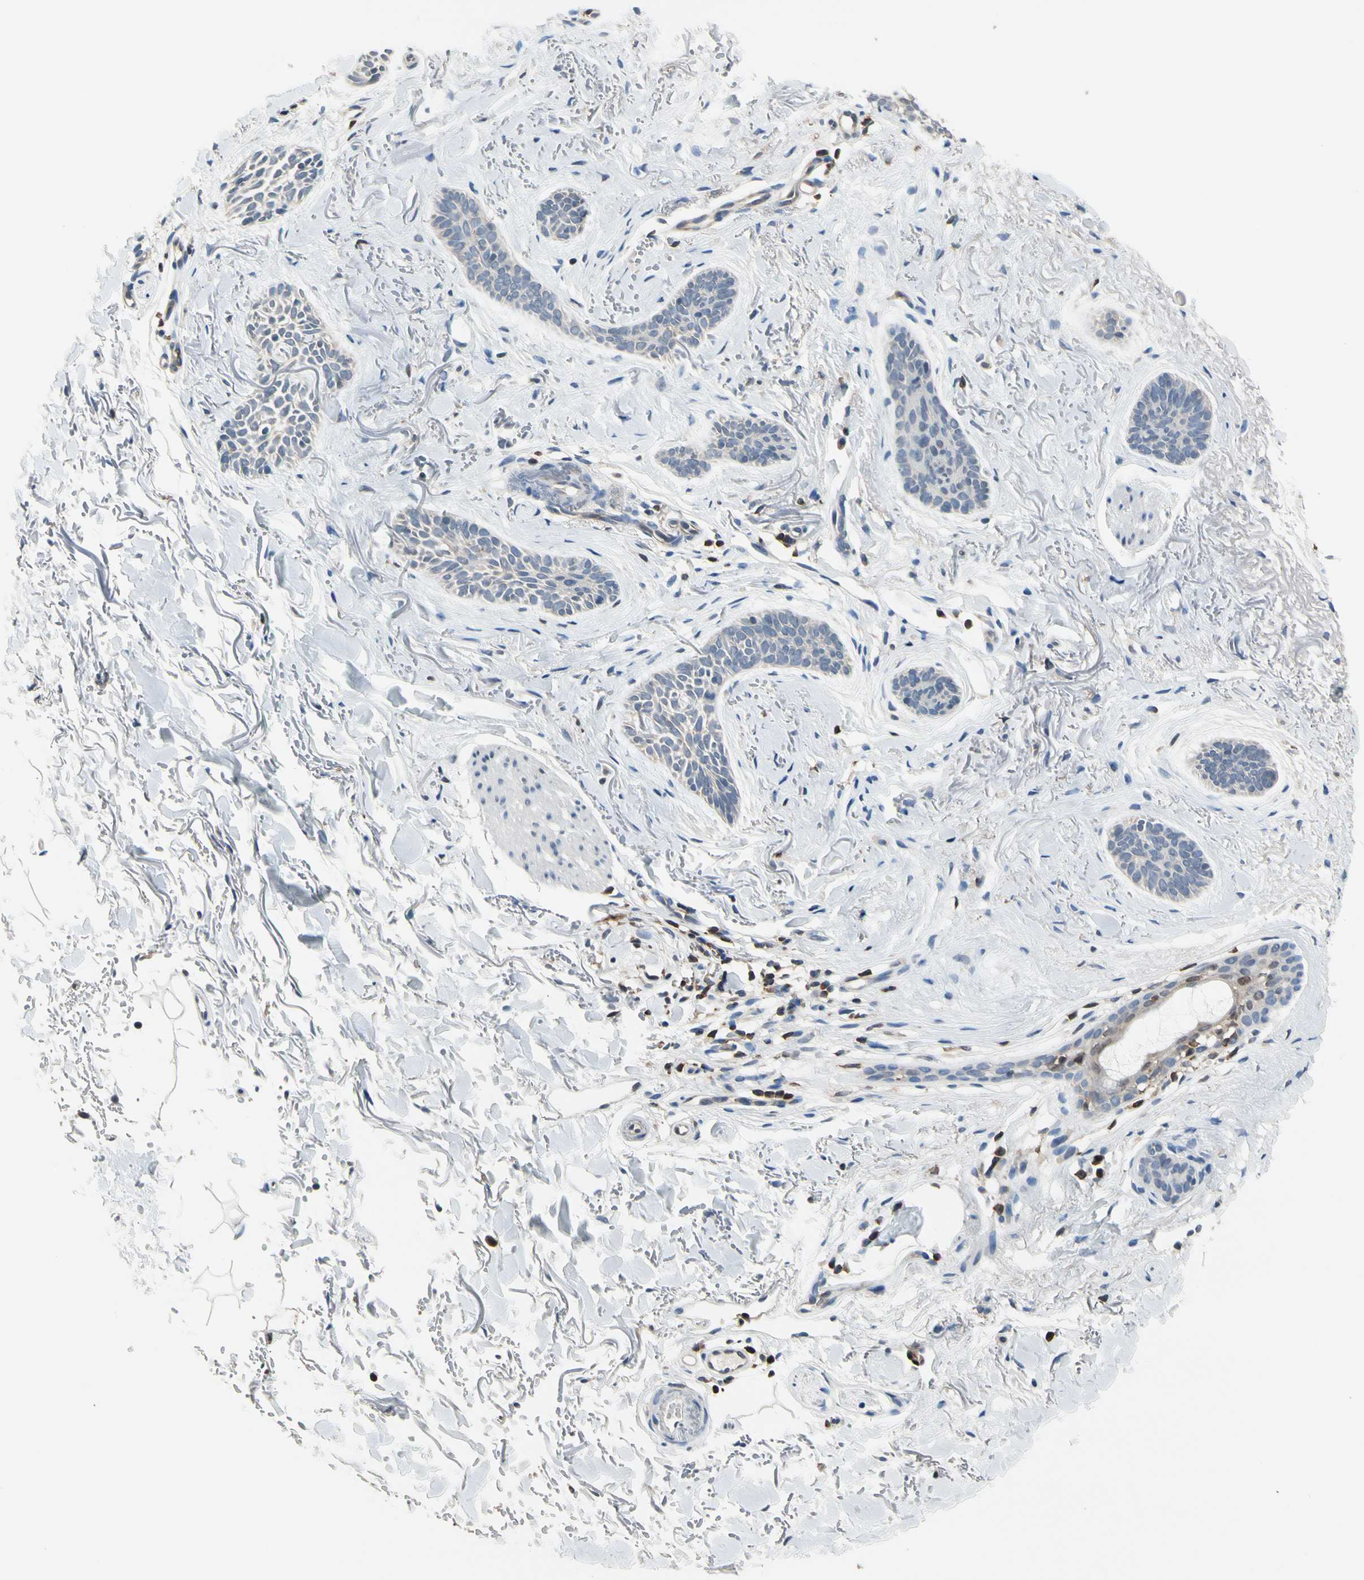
{"staining": {"intensity": "negative", "quantity": "none", "location": "none"}, "tissue": "skin cancer", "cell_type": "Tumor cells", "image_type": "cancer", "snomed": [{"axis": "morphology", "description": "Basal cell carcinoma"}, {"axis": "topography", "description": "Skin"}], "caption": "This photomicrograph is of skin cancer (basal cell carcinoma) stained with IHC to label a protein in brown with the nuclei are counter-stained blue. There is no expression in tumor cells.", "gene": "NFATC2", "patient": {"sex": "female", "age": 84}}